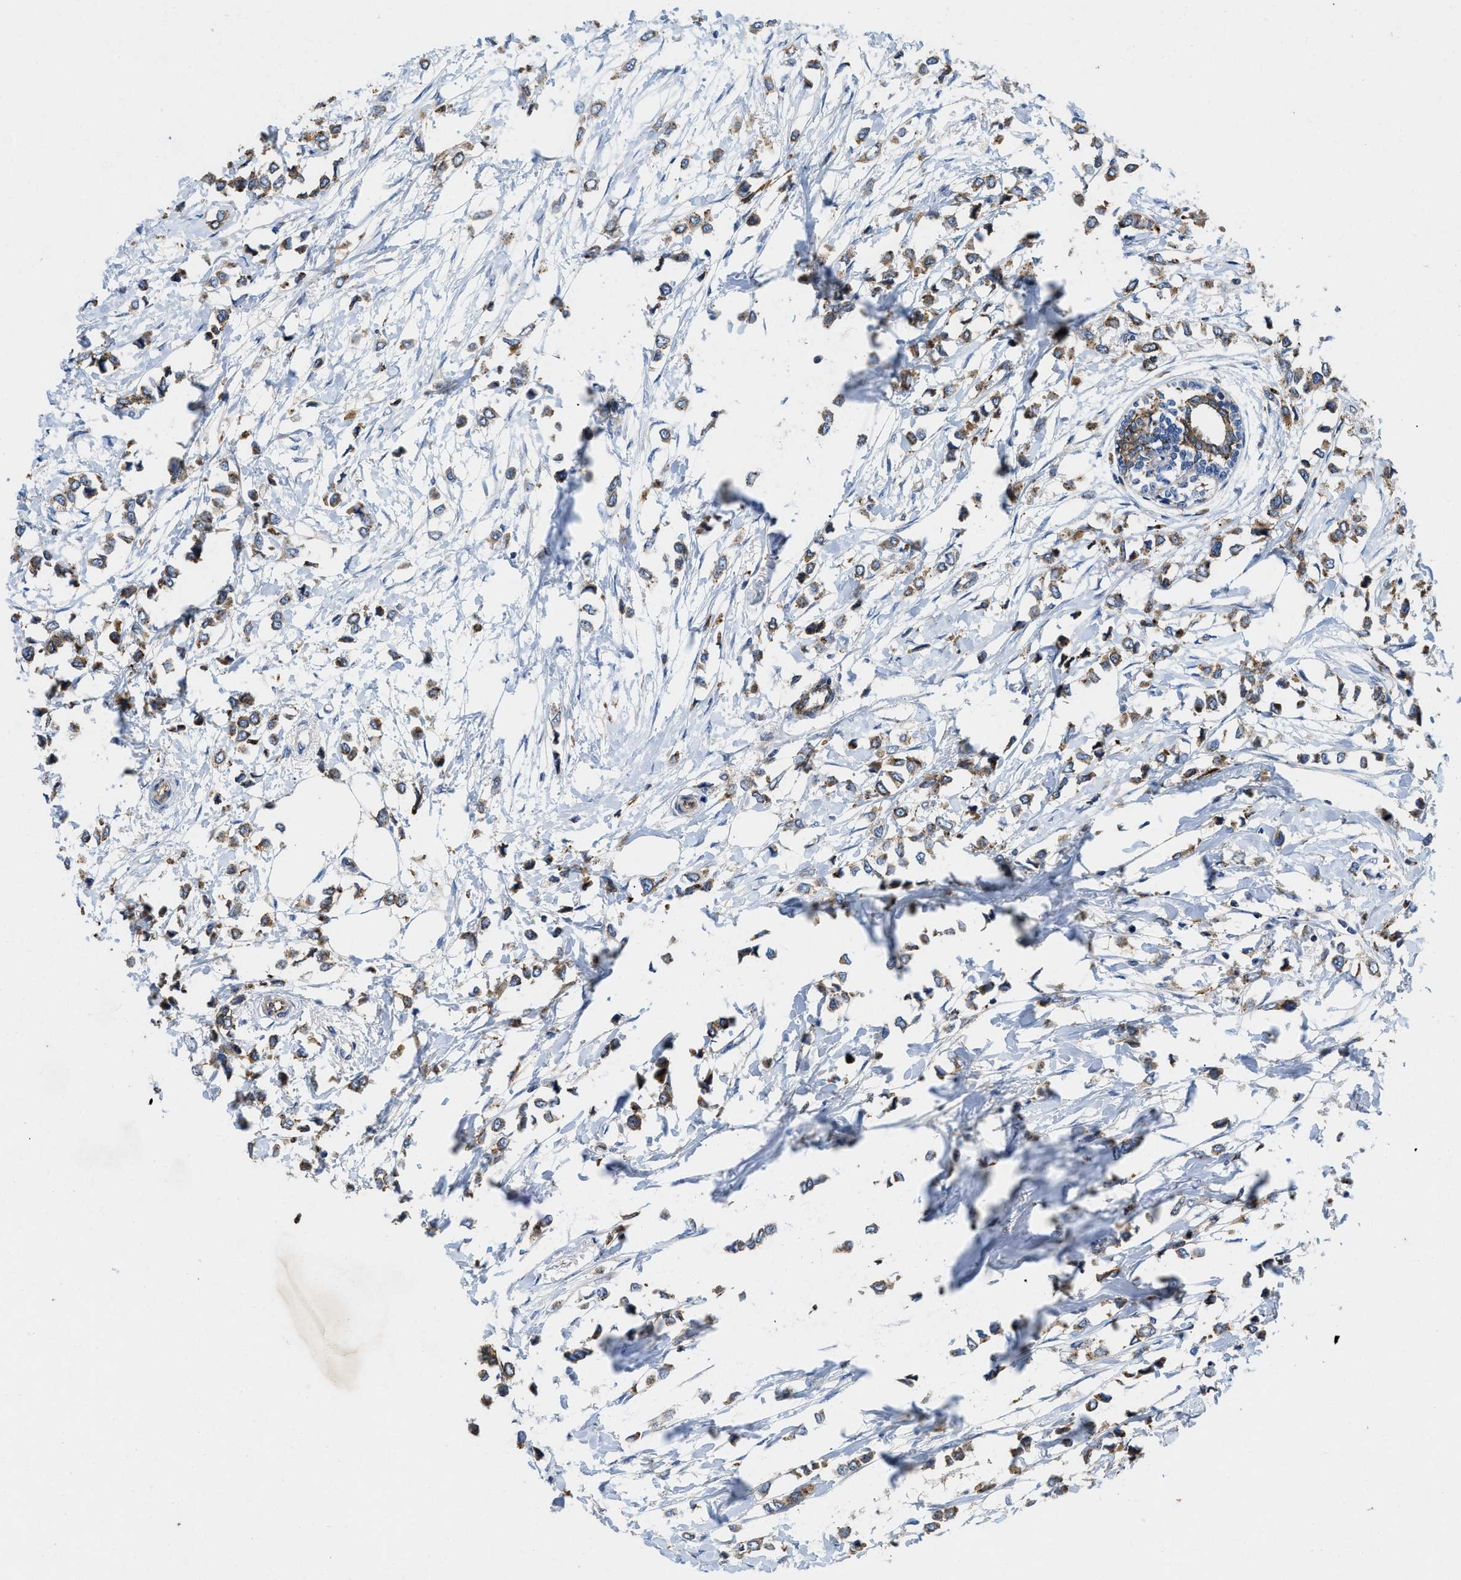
{"staining": {"intensity": "moderate", "quantity": ">75%", "location": "cytoplasmic/membranous"}, "tissue": "breast cancer", "cell_type": "Tumor cells", "image_type": "cancer", "snomed": [{"axis": "morphology", "description": "Lobular carcinoma"}, {"axis": "topography", "description": "Breast"}], "caption": "A high-resolution image shows immunohistochemistry (IHC) staining of breast cancer, which reveals moderate cytoplasmic/membranous expression in approximately >75% of tumor cells.", "gene": "ENPP4", "patient": {"sex": "female", "age": 51}}